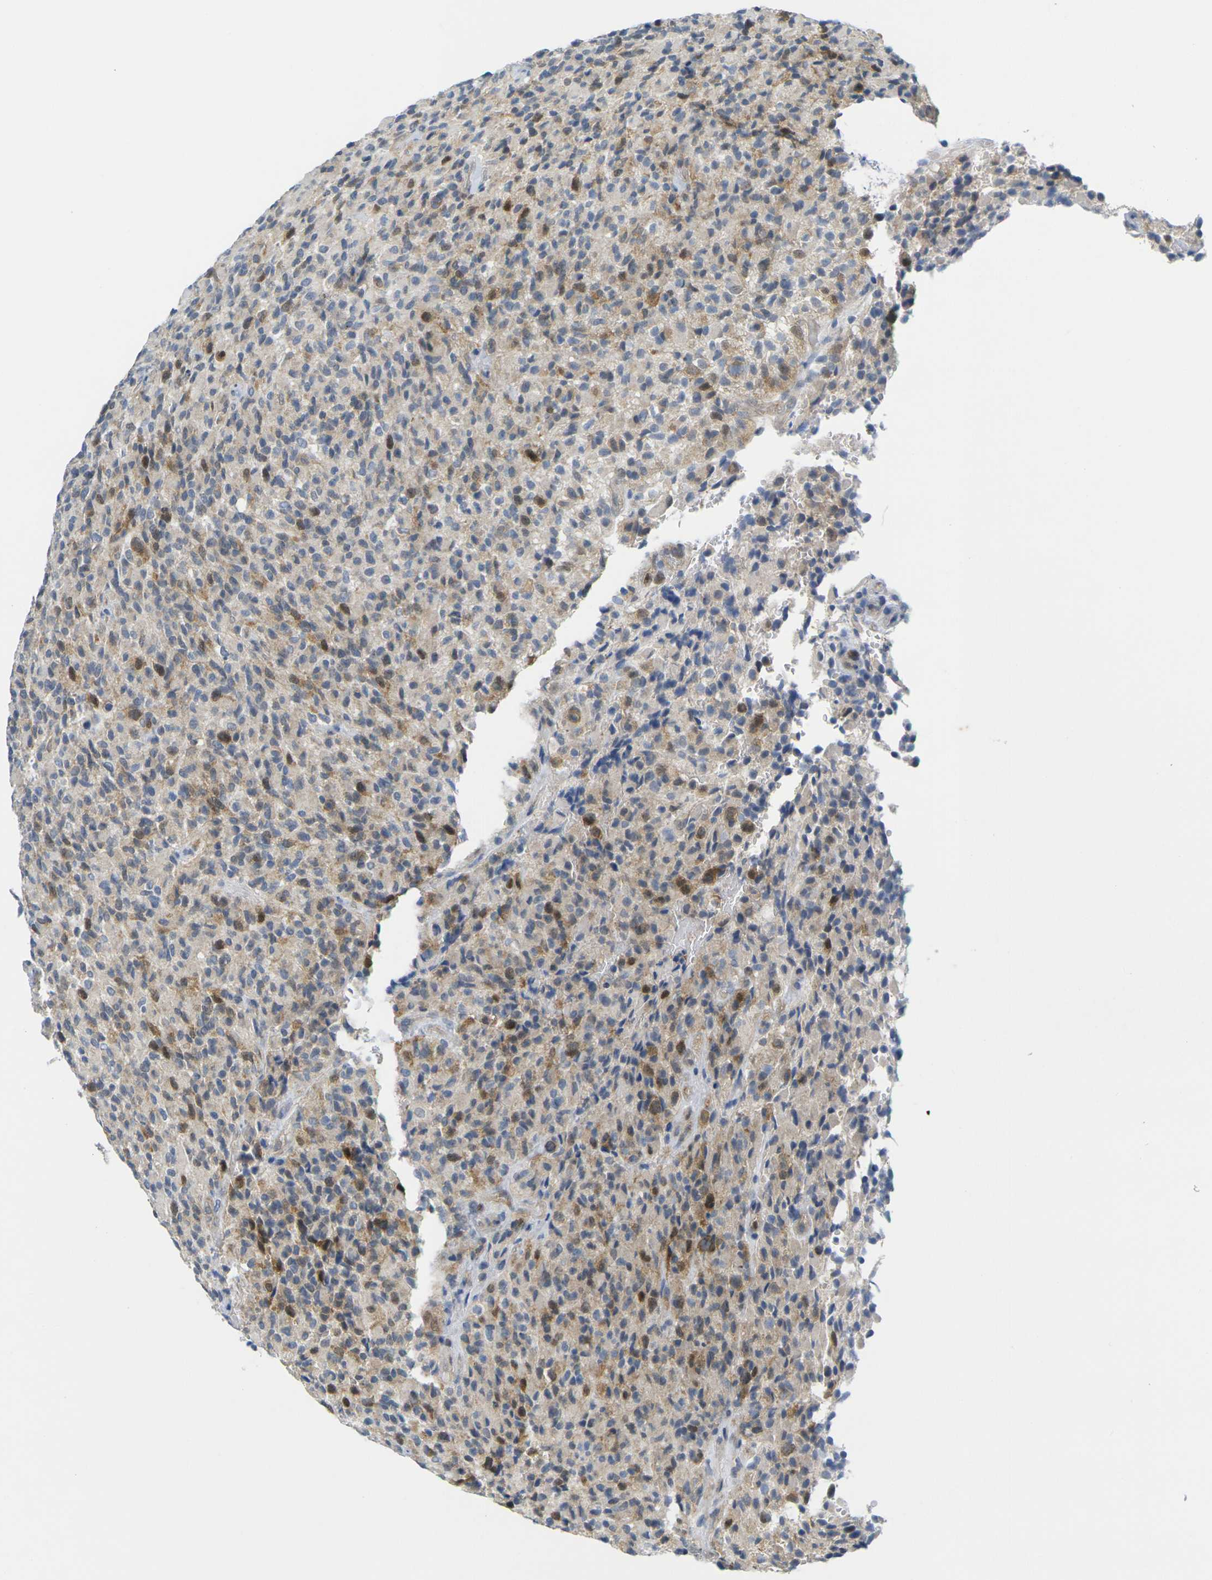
{"staining": {"intensity": "moderate", "quantity": "25%-75%", "location": "cytoplasmic/membranous,nuclear"}, "tissue": "glioma", "cell_type": "Tumor cells", "image_type": "cancer", "snomed": [{"axis": "morphology", "description": "Glioma, malignant, High grade"}, {"axis": "topography", "description": "Brain"}], "caption": "Moderate cytoplasmic/membranous and nuclear protein staining is identified in about 25%-75% of tumor cells in malignant glioma (high-grade).", "gene": "CDK2", "patient": {"sex": "male", "age": 71}}